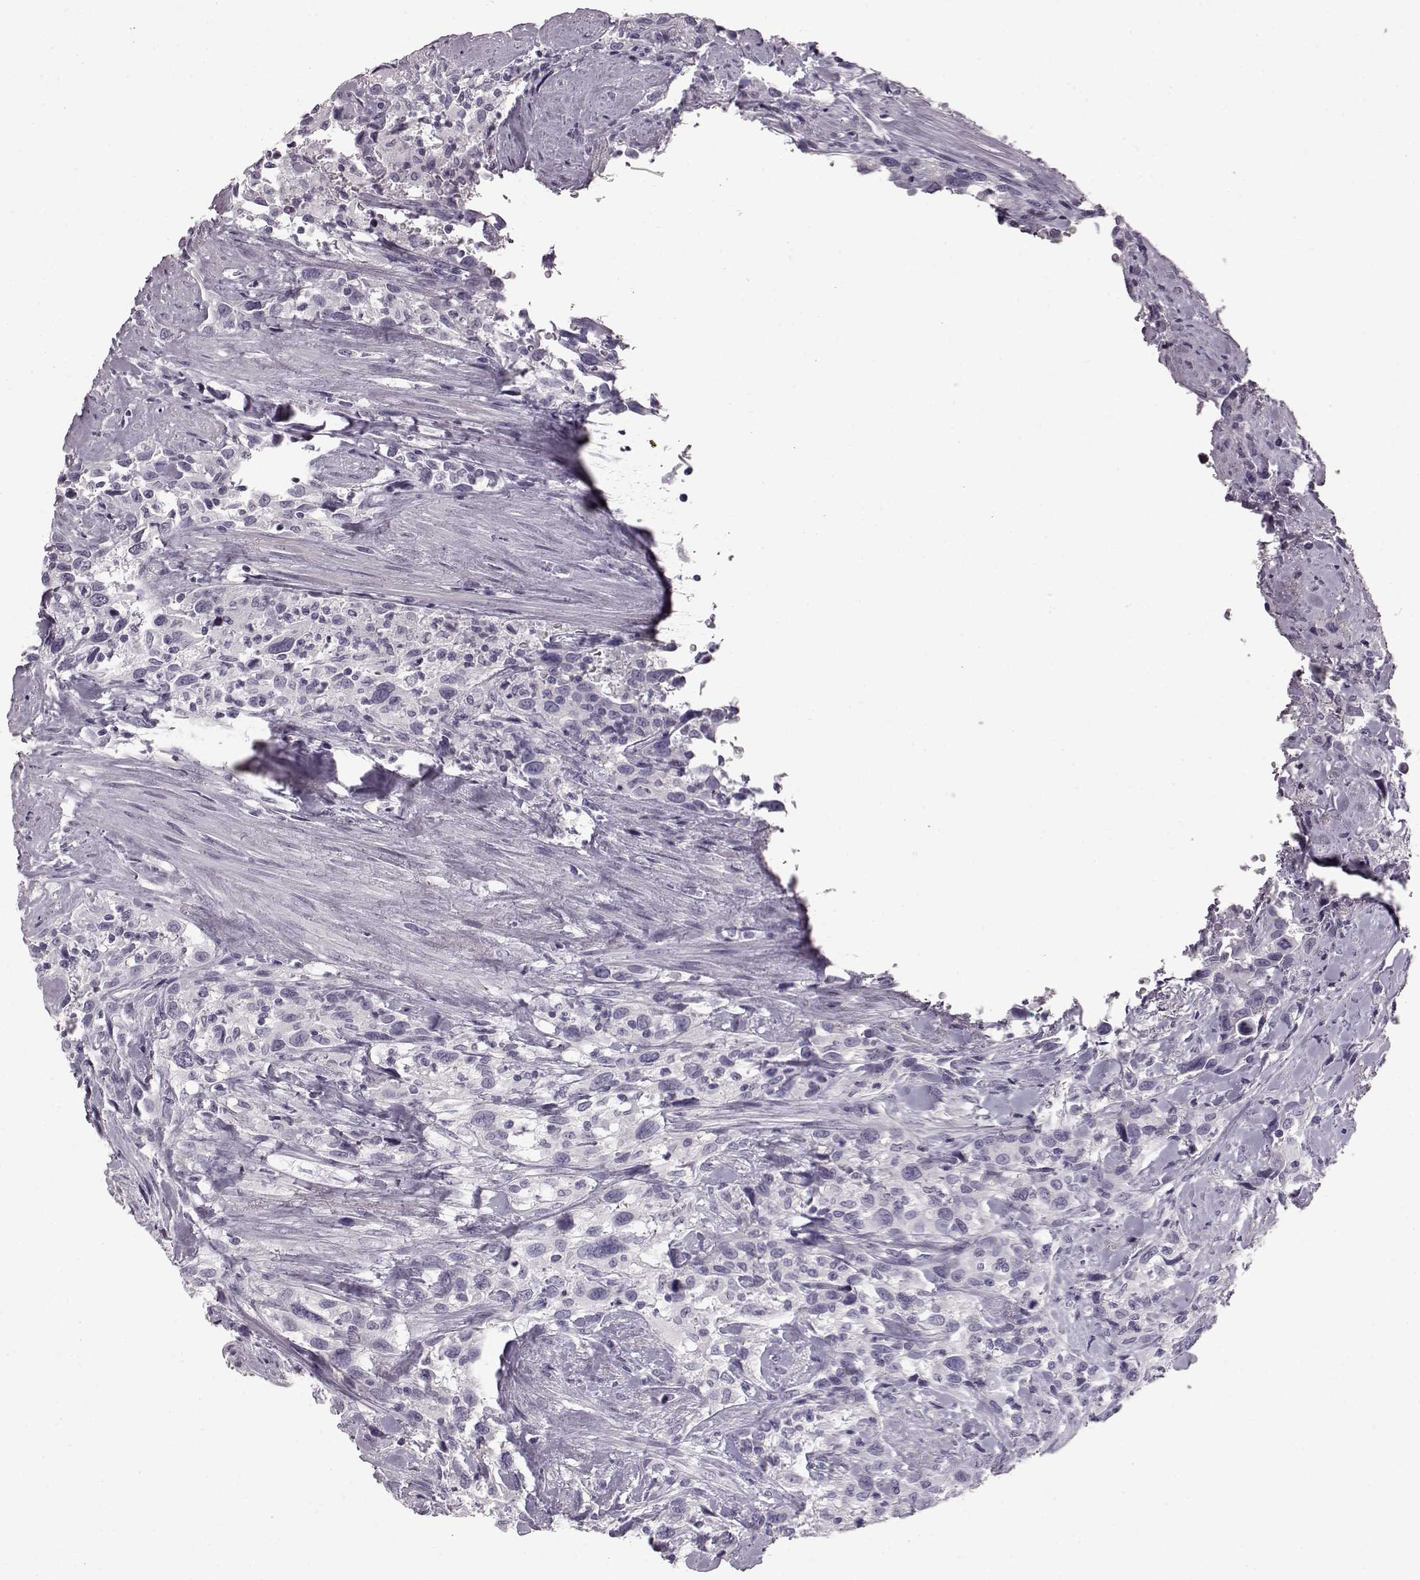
{"staining": {"intensity": "negative", "quantity": "none", "location": "none"}, "tissue": "urothelial cancer", "cell_type": "Tumor cells", "image_type": "cancer", "snomed": [{"axis": "morphology", "description": "Urothelial carcinoma, NOS"}, {"axis": "morphology", "description": "Urothelial carcinoma, High grade"}, {"axis": "topography", "description": "Urinary bladder"}], "caption": "Protein analysis of urothelial carcinoma (high-grade) exhibits no significant positivity in tumor cells. The staining is performed using DAB brown chromogen with nuclei counter-stained in using hematoxylin.", "gene": "TCHHL1", "patient": {"sex": "female", "age": 64}}